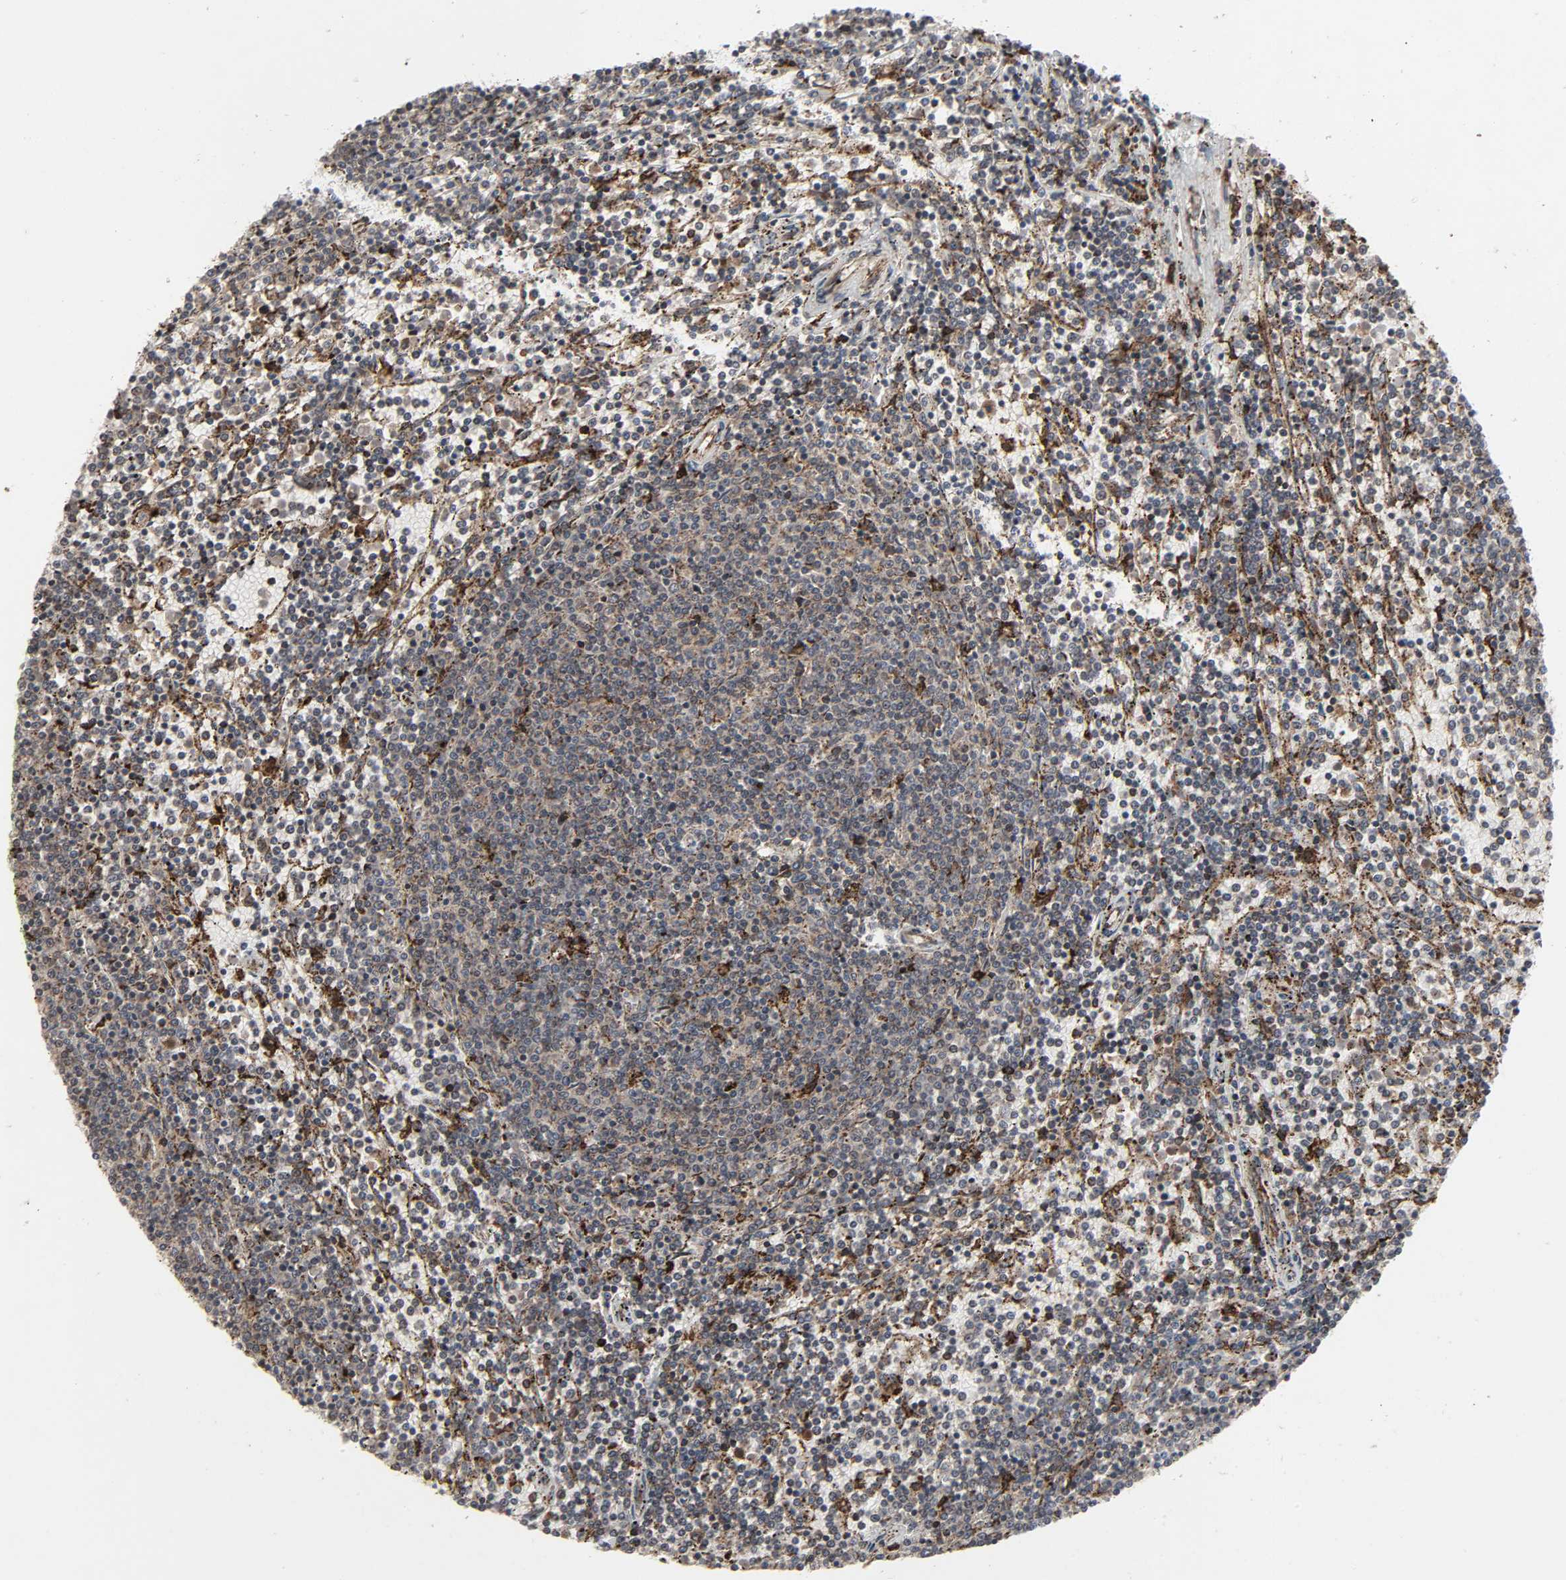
{"staining": {"intensity": "moderate", "quantity": "<25%", "location": "cytoplasmic/membranous"}, "tissue": "lymphoma", "cell_type": "Tumor cells", "image_type": "cancer", "snomed": [{"axis": "morphology", "description": "Malignant lymphoma, non-Hodgkin's type, Low grade"}, {"axis": "topography", "description": "Spleen"}], "caption": "Human lymphoma stained with a protein marker demonstrates moderate staining in tumor cells.", "gene": "ADCY4", "patient": {"sex": "female", "age": 50}}